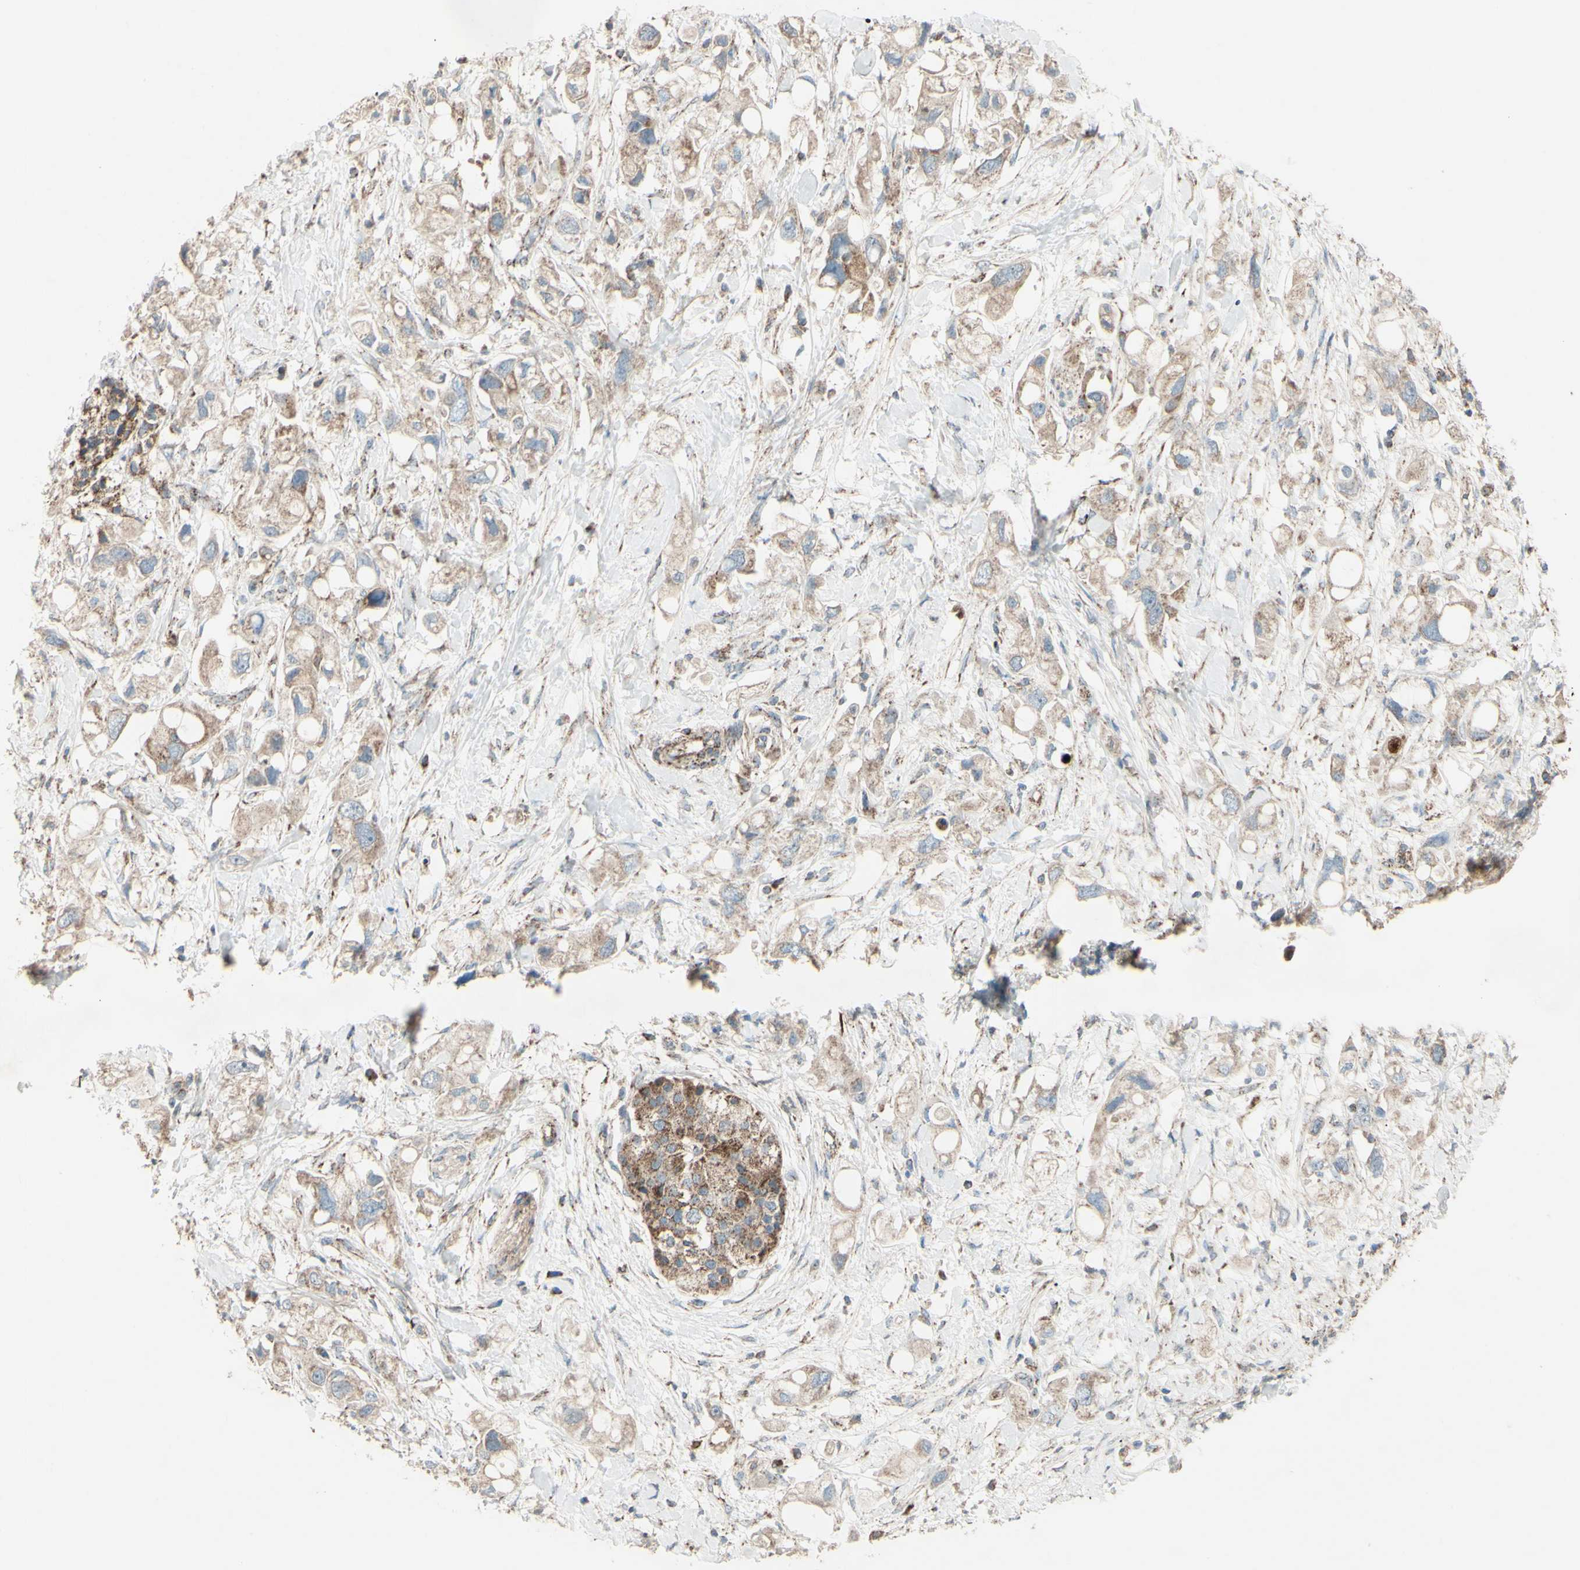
{"staining": {"intensity": "moderate", "quantity": ">75%", "location": "cytoplasmic/membranous"}, "tissue": "pancreatic cancer", "cell_type": "Tumor cells", "image_type": "cancer", "snomed": [{"axis": "morphology", "description": "Adenocarcinoma, NOS"}, {"axis": "topography", "description": "Pancreas"}], "caption": "Tumor cells display medium levels of moderate cytoplasmic/membranous positivity in approximately >75% of cells in pancreatic adenocarcinoma.", "gene": "RHOT1", "patient": {"sex": "female", "age": 56}}